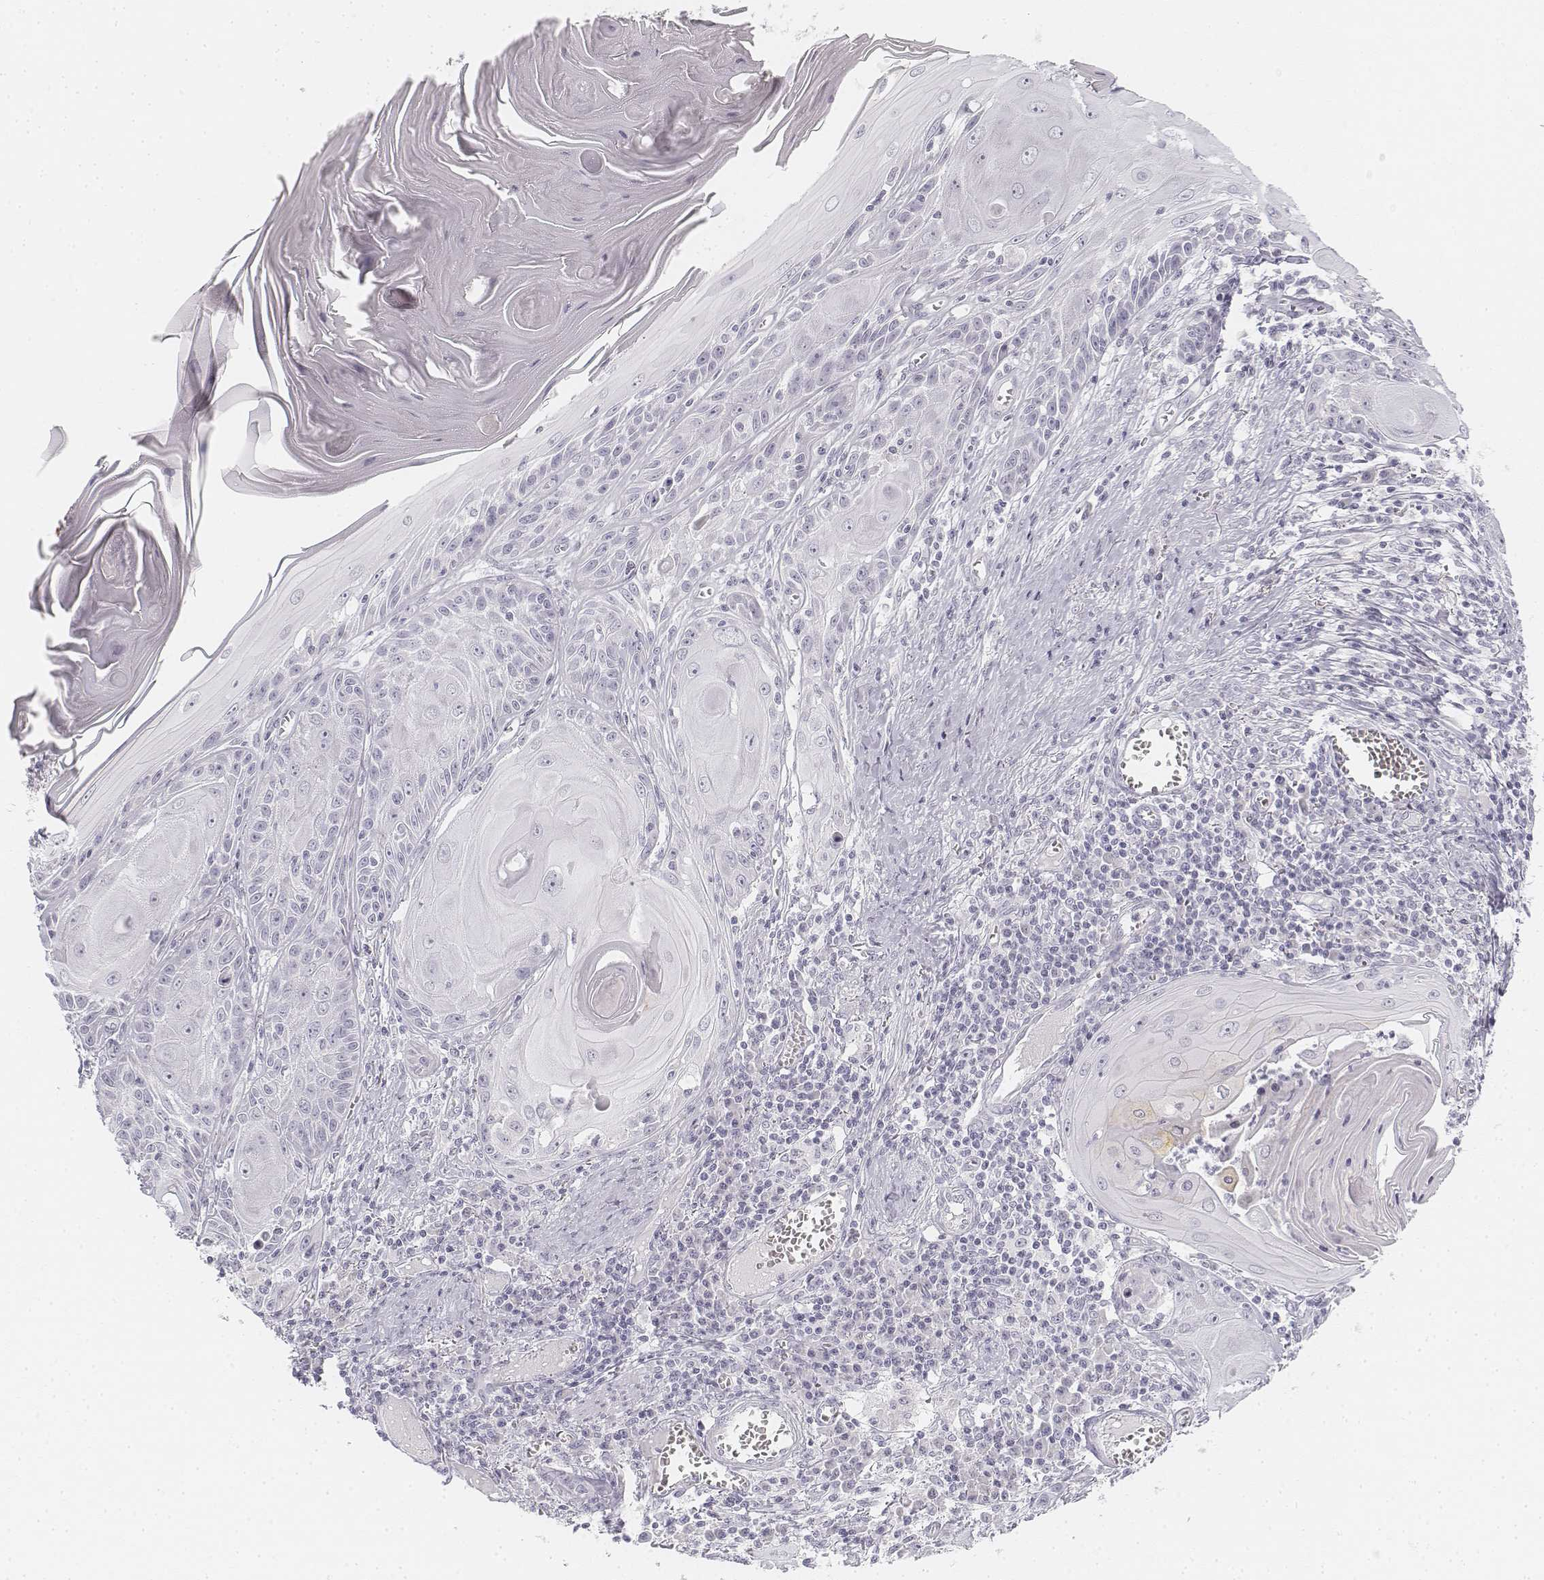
{"staining": {"intensity": "negative", "quantity": "none", "location": "none"}, "tissue": "skin cancer", "cell_type": "Tumor cells", "image_type": "cancer", "snomed": [{"axis": "morphology", "description": "Squamous cell carcinoma, NOS"}, {"axis": "topography", "description": "Skin"}, {"axis": "topography", "description": "Vulva"}], "caption": "Histopathology image shows no significant protein positivity in tumor cells of skin cancer (squamous cell carcinoma).", "gene": "KRT25", "patient": {"sex": "female", "age": 85}}